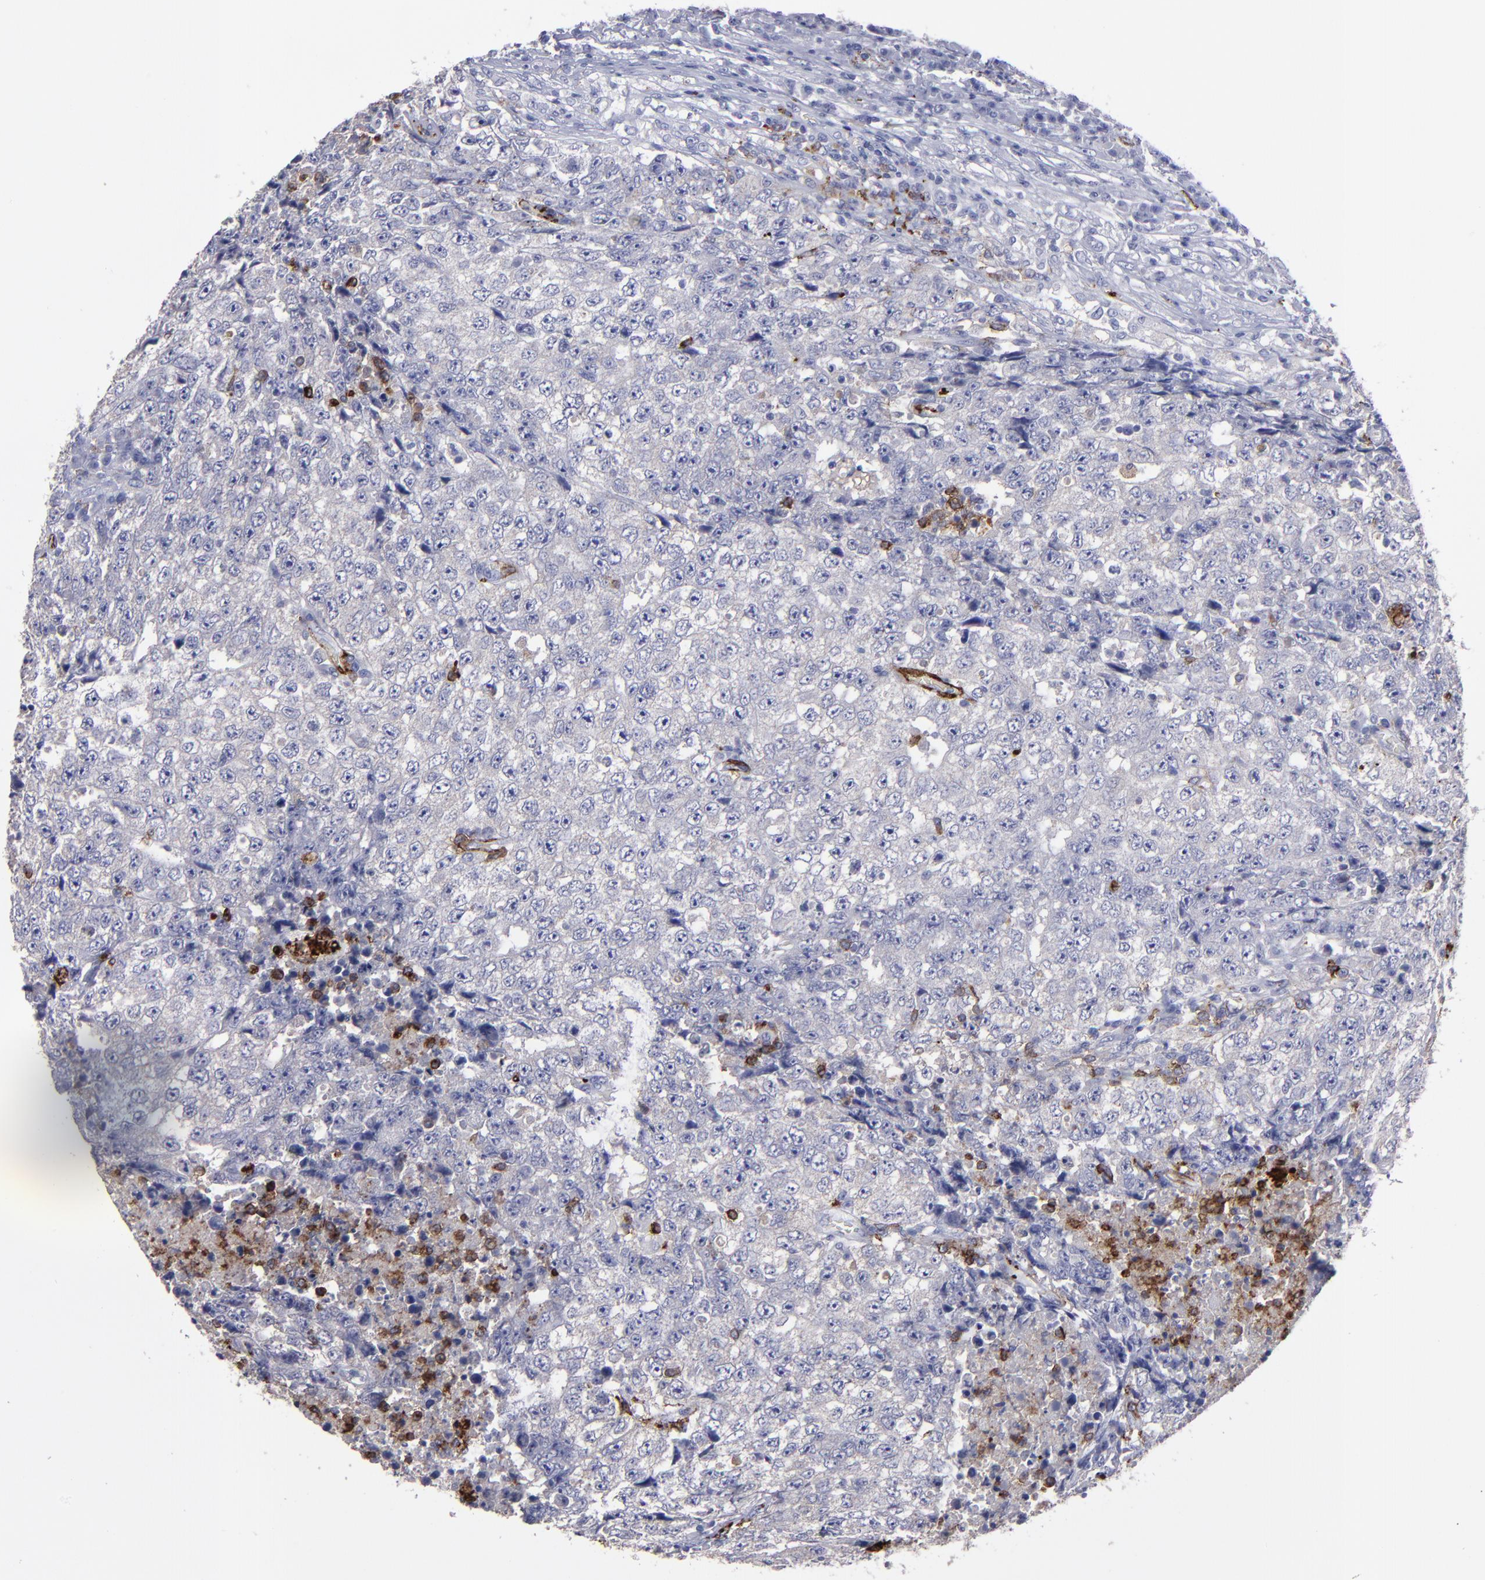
{"staining": {"intensity": "negative", "quantity": "none", "location": "none"}, "tissue": "testis cancer", "cell_type": "Tumor cells", "image_type": "cancer", "snomed": [{"axis": "morphology", "description": "Necrosis, NOS"}, {"axis": "morphology", "description": "Carcinoma, Embryonal, NOS"}, {"axis": "topography", "description": "Testis"}], "caption": "Immunohistochemistry (IHC) image of neoplastic tissue: embryonal carcinoma (testis) stained with DAB reveals no significant protein expression in tumor cells.", "gene": "CD36", "patient": {"sex": "male", "age": 19}}